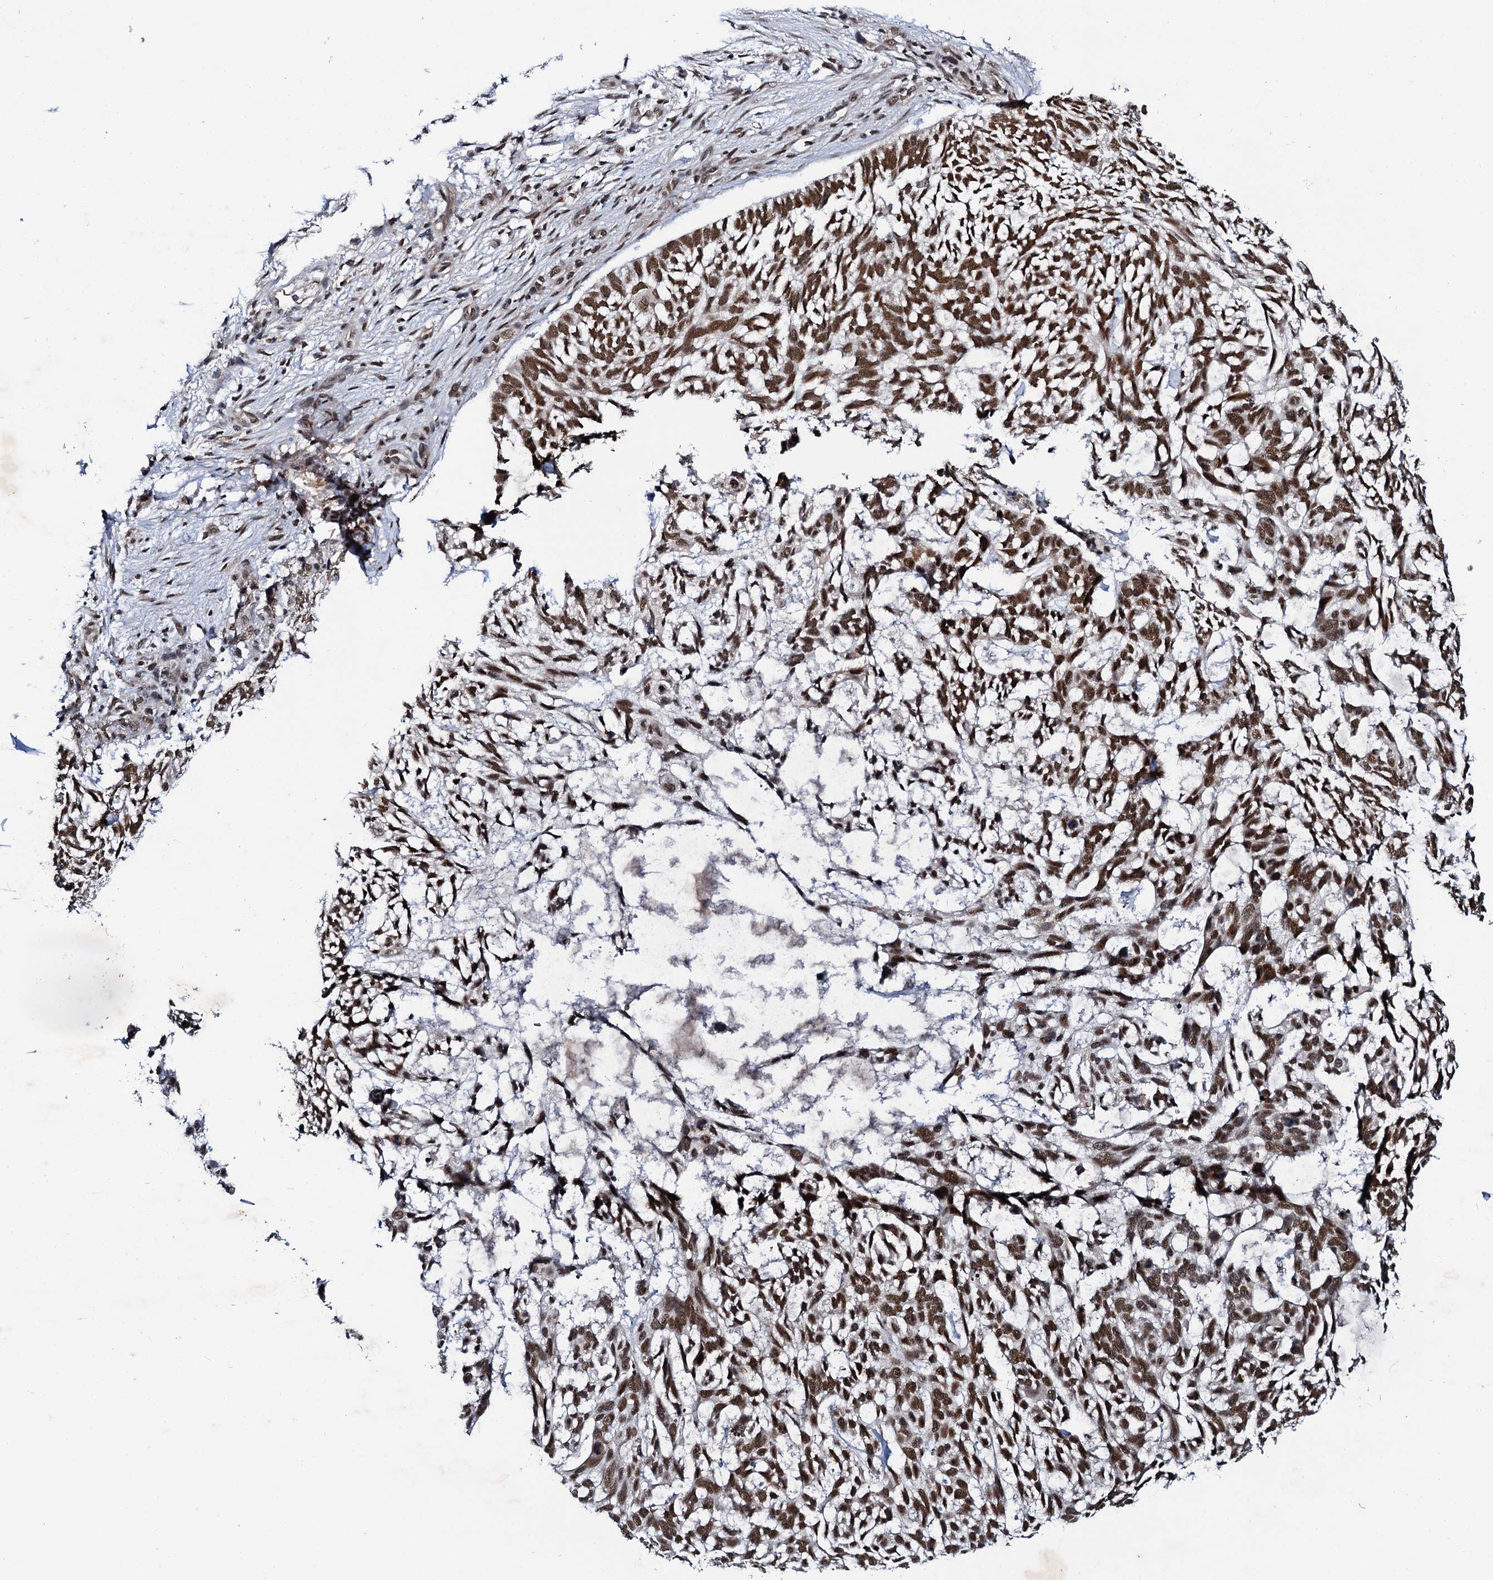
{"staining": {"intensity": "strong", "quantity": ">75%", "location": "nuclear"}, "tissue": "skin cancer", "cell_type": "Tumor cells", "image_type": "cancer", "snomed": [{"axis": "morphology", "description": "Basal cell carcinoma"}, {"axis": "topography", "description": "Skin"}], "caption": "A high amount of strong nuclear expression is seen in approximately >75% of tumor cells in skin cancer tissue.", "gene": "CSTF3", "patient": {"sex": "male", "age": 88}}